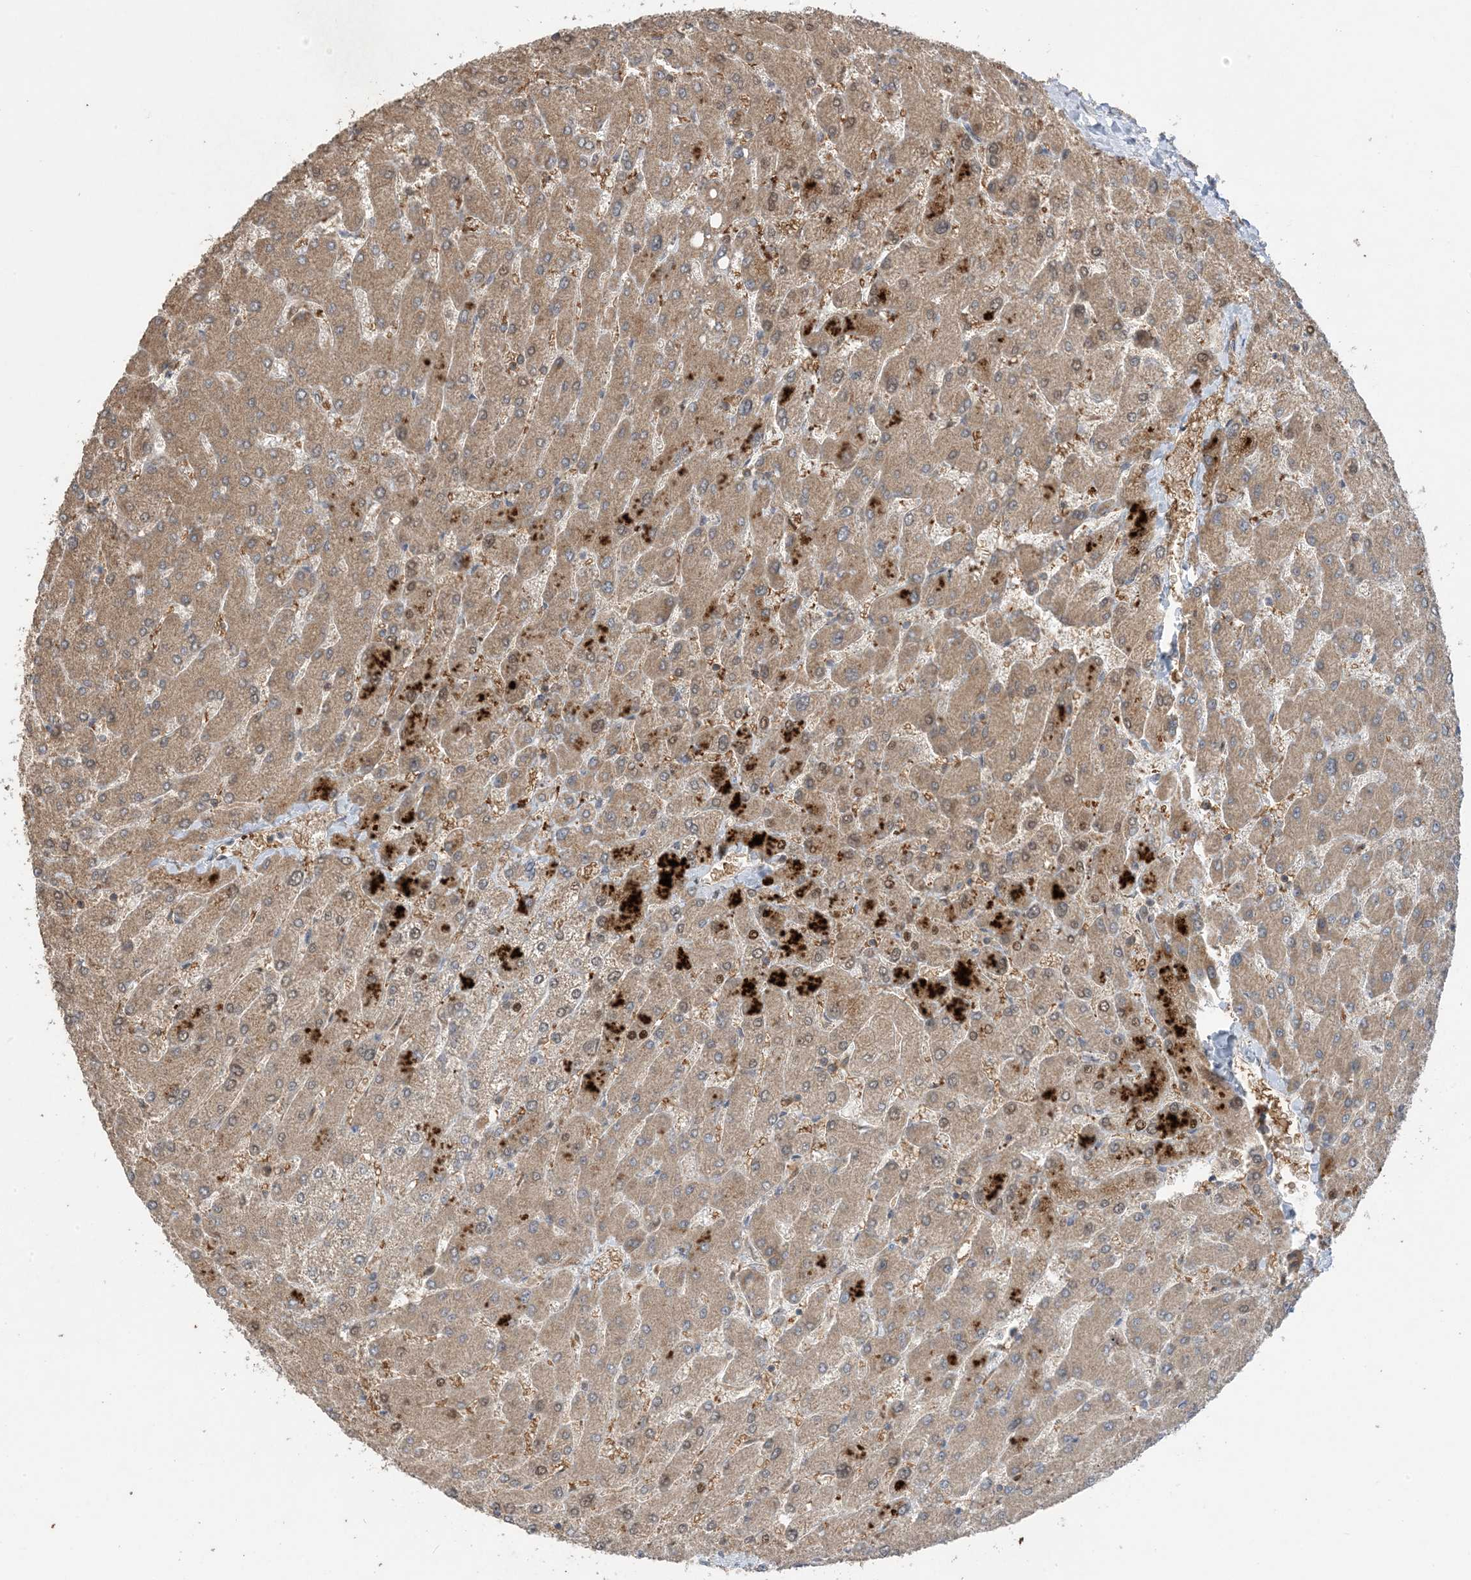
{"staining": {"intensity": "weak", "quantity": "25%-75%", "location": "cytoplasmic/membranous"}, "tissue": "liver", "cell_type": "Cholangiocytes", "image_type": "normal", "snomed": [{"axis": "morphology", "description": "Normal tissue, NOS"}, {"axis": "topography", "description": "Liver"}], "caption": "Immunohistochemistry staining of normal liver, which shows low levels of weak cytoplasmic/membranous expression in about 25%-75% of cholangiocytes indicating weak cytoplasmic/membranous protein expression. The staining was performed using DAB (brown) for protein detection and nuclei were counterstained in hematoxylin (blue).", "gene": "PUSL1", "patient": {"sex": "male", "age": 55}}